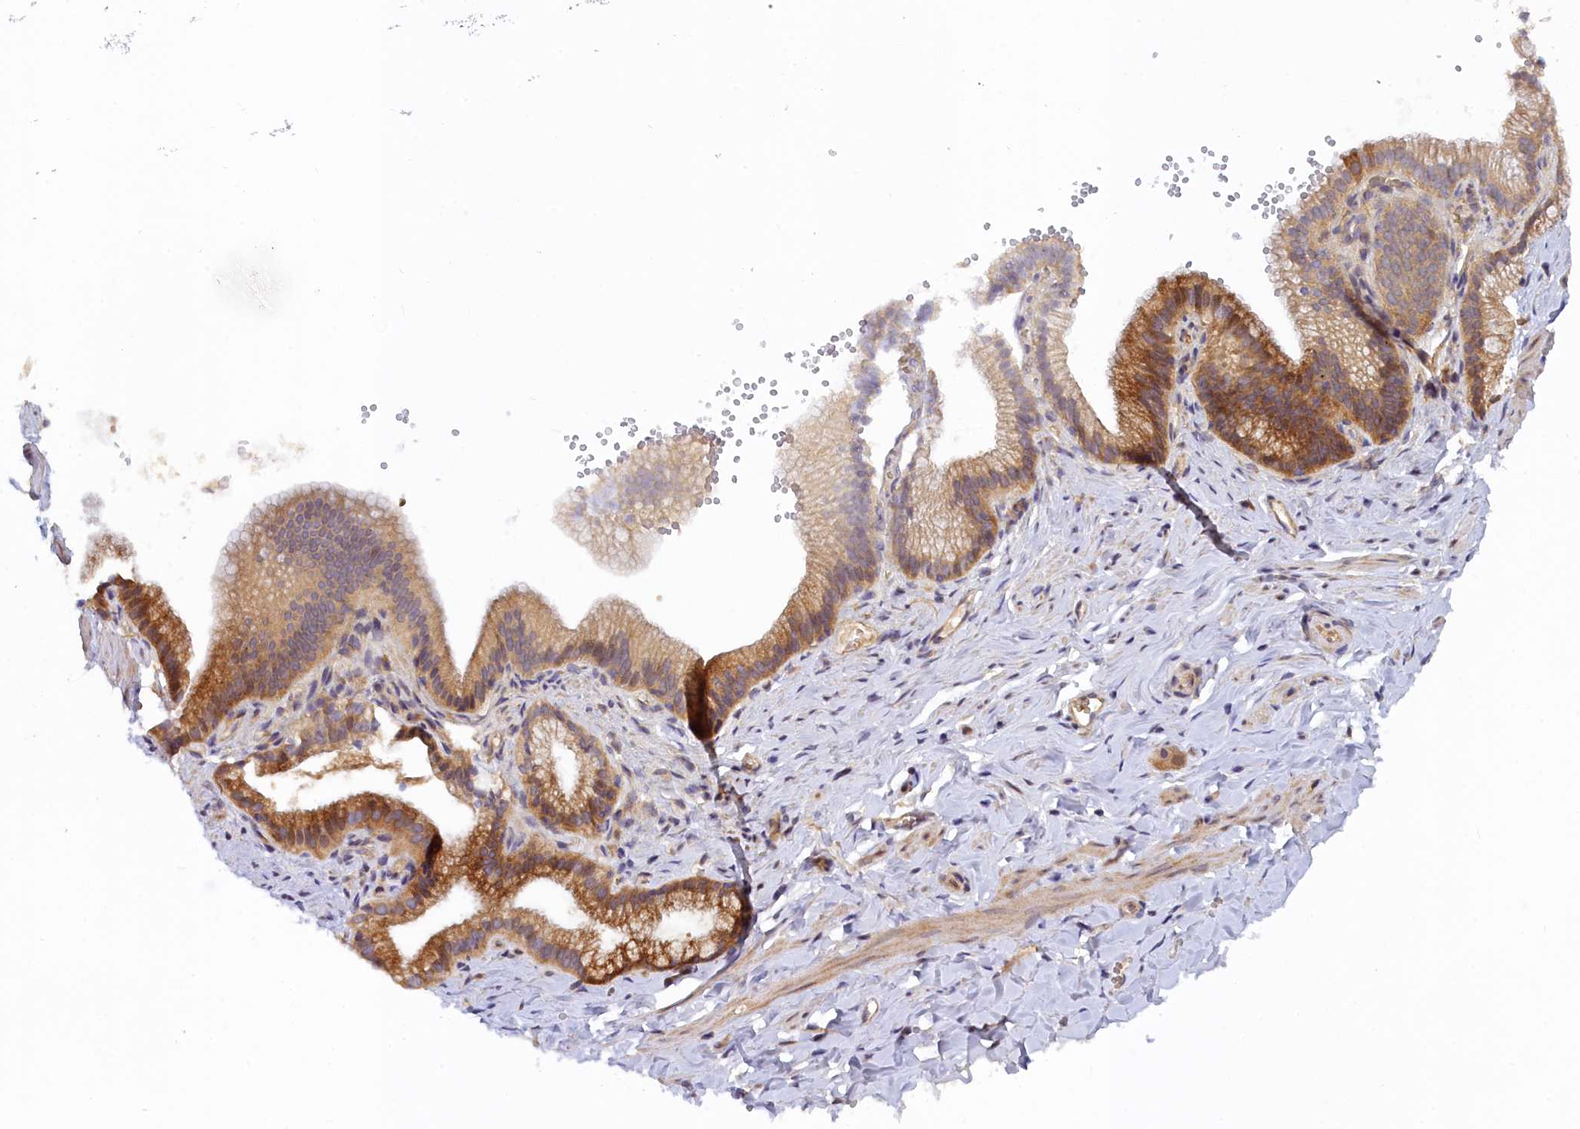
{"staining": {"intensity": "weak", "quantity": "25%-75%", "location": "cytoplasmic/membranous,nuclear"}, "tissue": "adipose tissue", "cell_type": "Adipocytes", "image_type": "normal", "snomed": [{"axis": "morphology", "description": "Normal tissue, NOS"}, {"axis": "topography", "description": "Gallbladder"}, {"axis": "topography", "description": "Peripheral nerve tissue"}], "caption": "About 25%-75% of adipocytes in benign adipose tissue exhibit weak cytoplasmic/membranous,nuclear protein staining as visualized by brown immunohistochemical staining.", "gene": "SPATA5L1", "patient": {"sex": "male", "age": 38}}